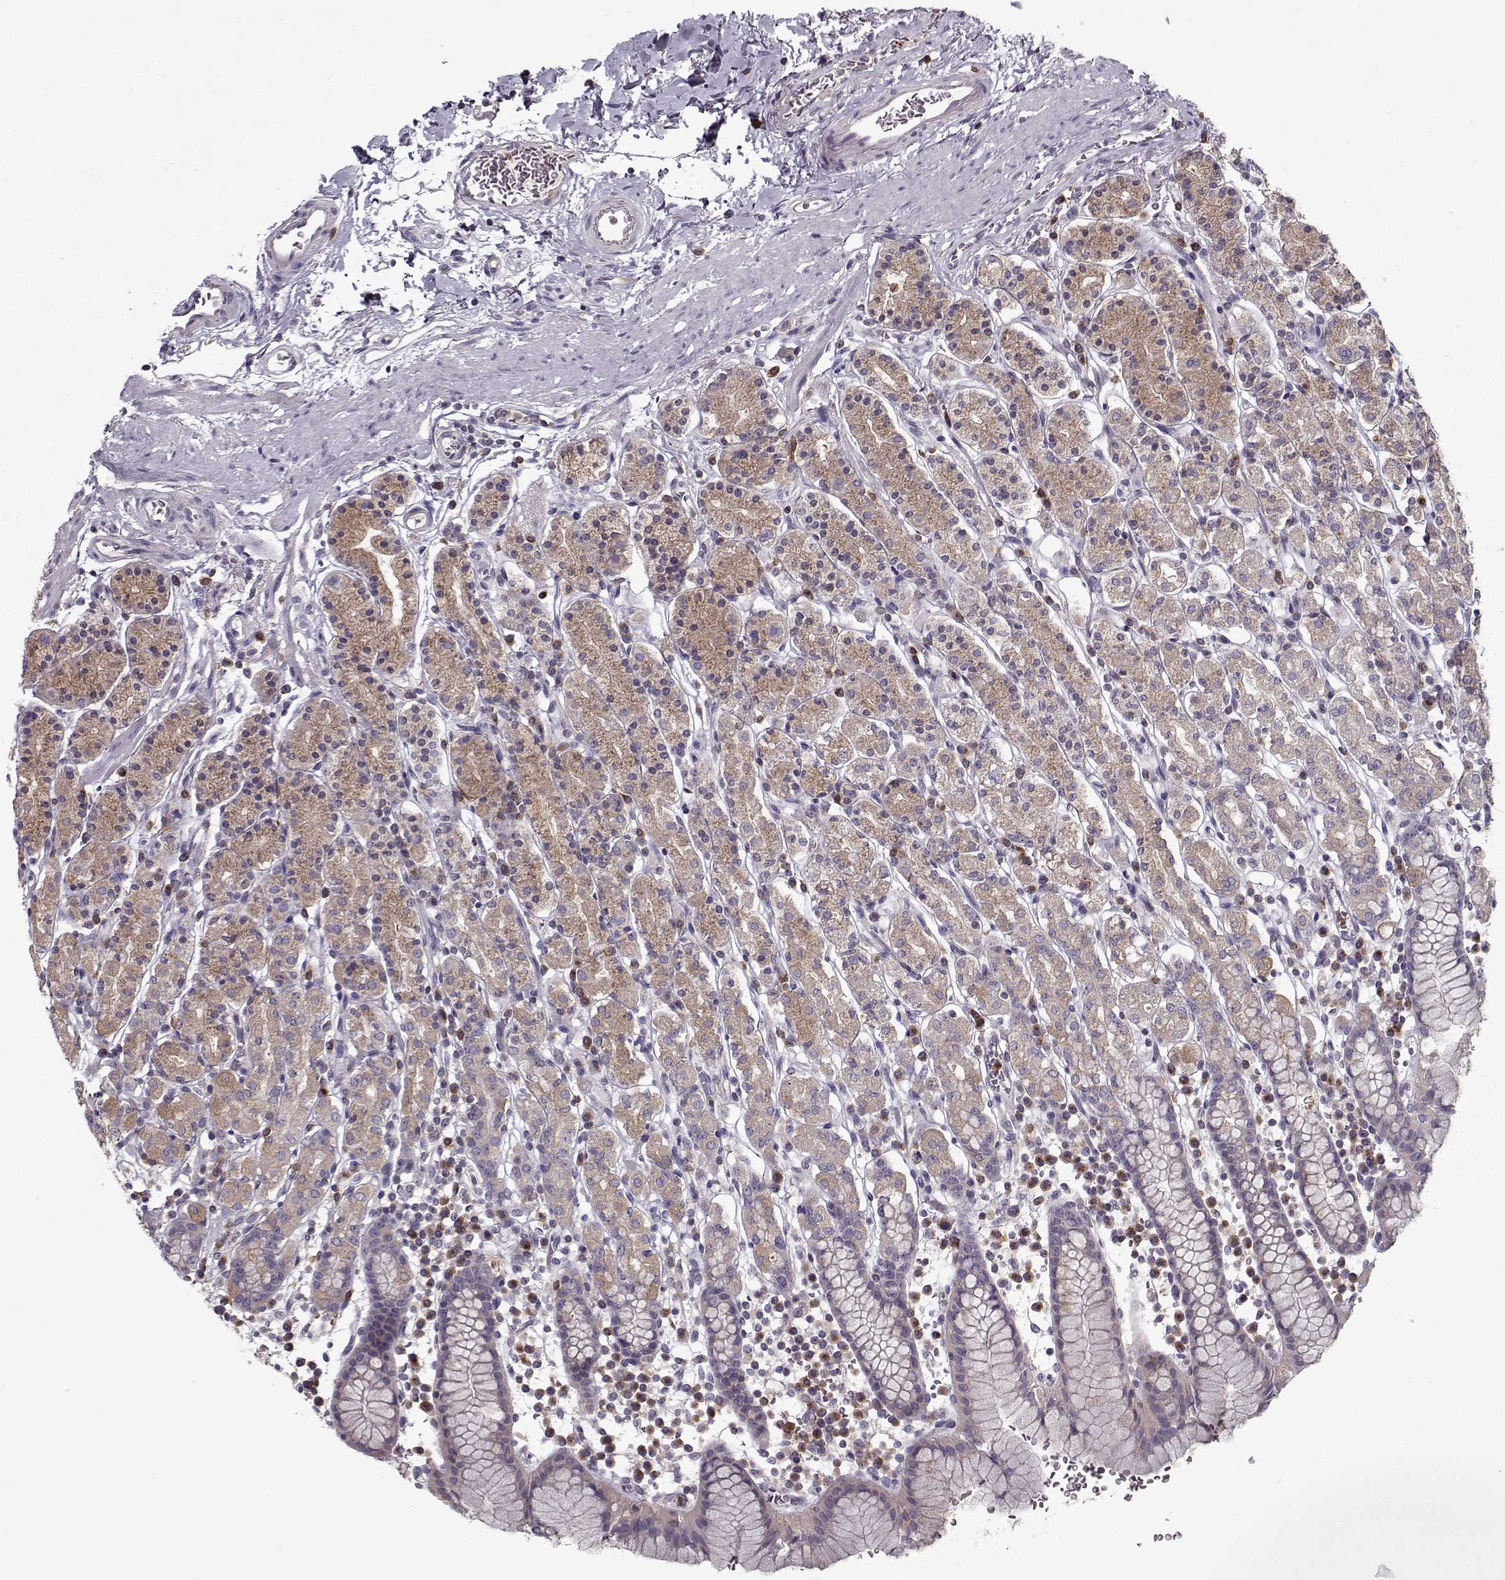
{"staining": {"intensity": "moderate", "quantity": ">75%", "location": "cytoplasmic/membranous"}, "tissue": "stomach", "cell_type": "Glandular cells", "image_type": "normal", "snomed": [{"axis": "morphology", "description": "Normal tissue, NOS"}, {"axis": "topography", "description": "Stomach, upper"}, {"axis": "topography", "description": "Stomach"}], "caption": "Stomach stained with immunohistochemistry (IHC) demonstrates moderate cytoplasmic/membranous expression in approximately >75% of glandular cells.", "gene": "UNC13D", "patient": {"sex": "male", "age": 62}}